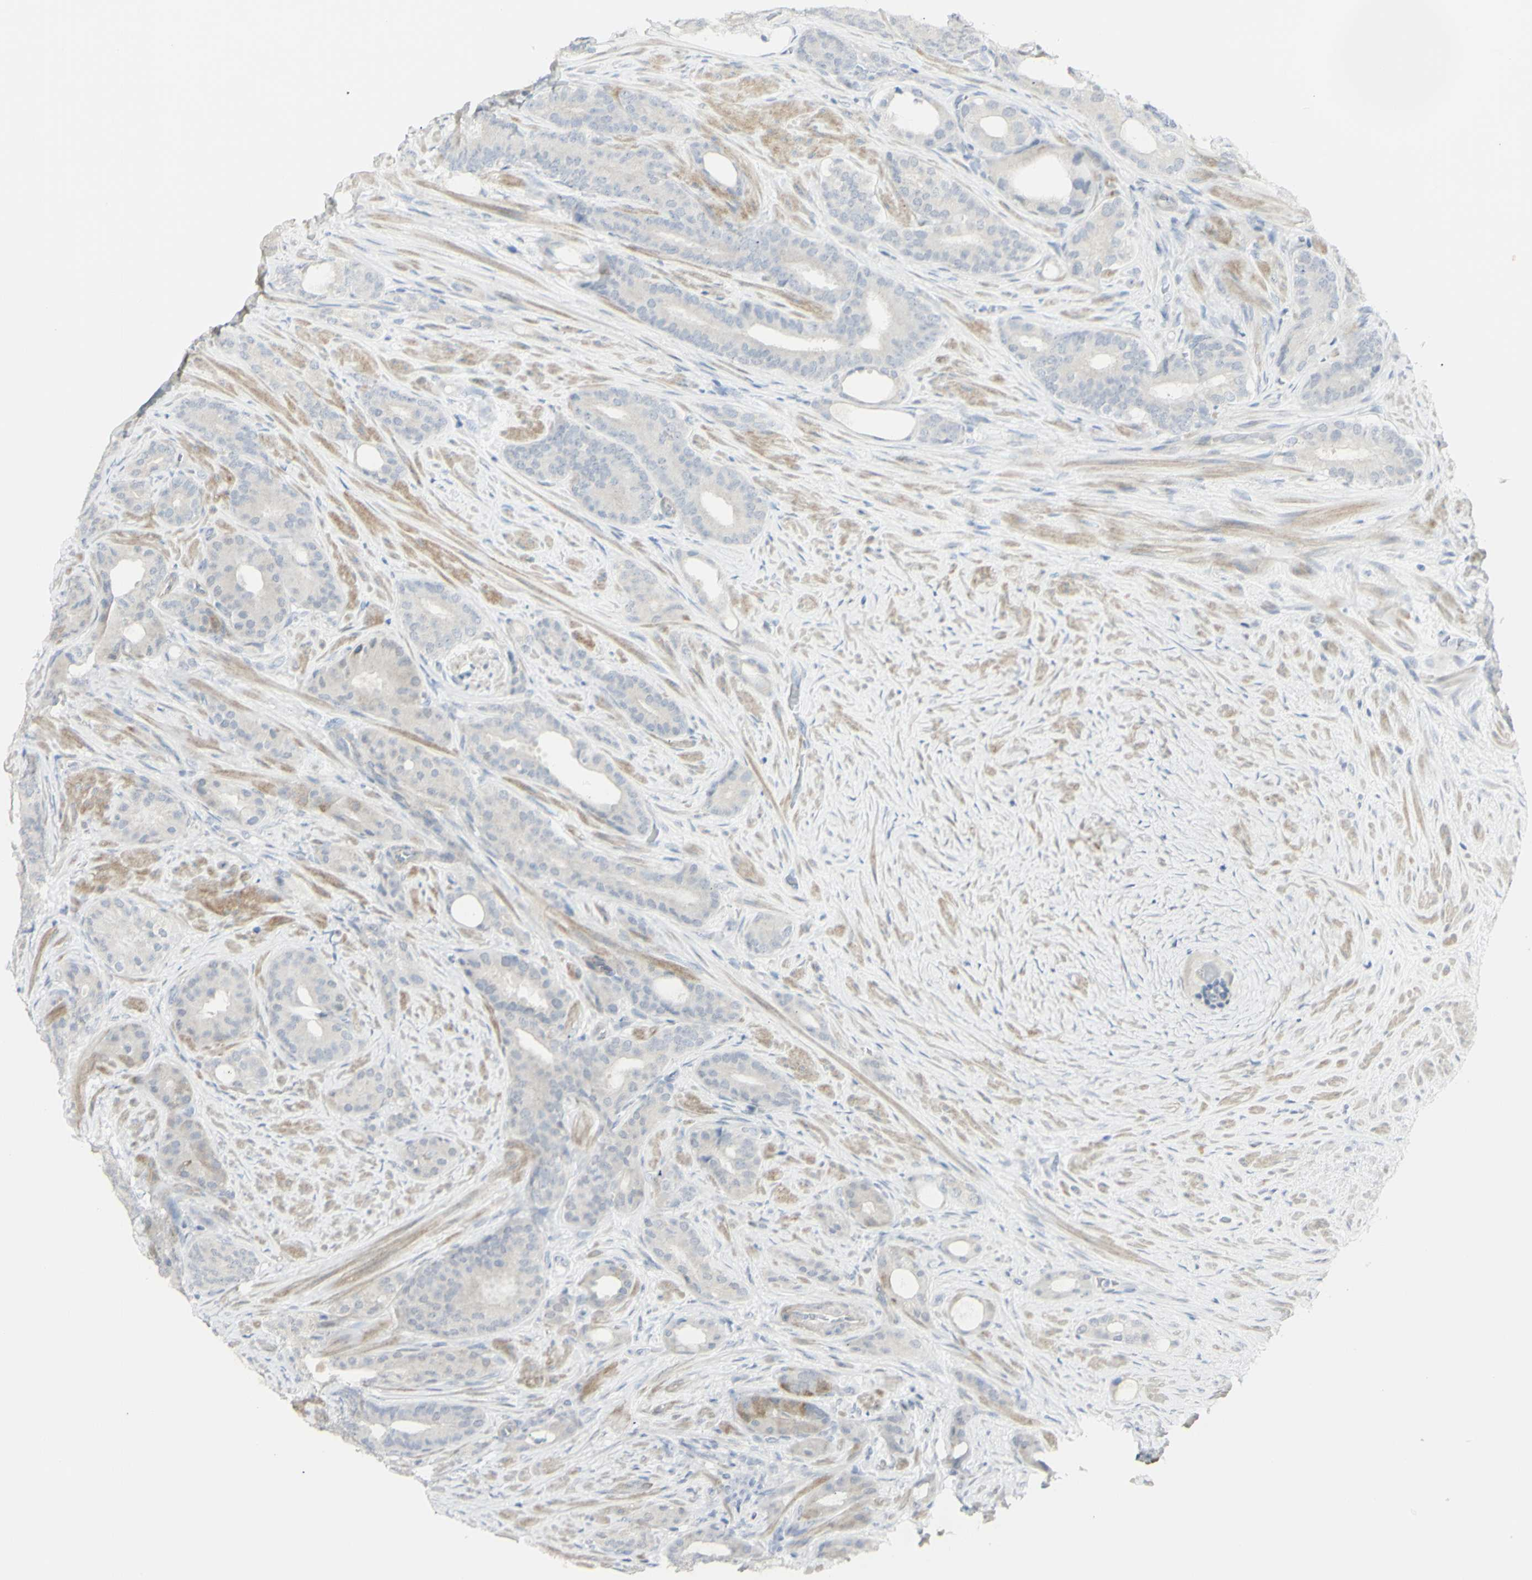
{"staining": {"intensity": "negative", "quantity": "none", "location": "none"}, "tissue": "prostate cancer", "cell_type": "Tumor cells", "image_type": "cancer", "snomed": [{"axis": "morphology", "description": "Adenocarcinoma, Low grade"}, {"axis": "topography", "description": "Prostate"}], "caption": "The immunohistochemistry (IHC) image has no significant expression in tumor cells of prostate cancer (adenocarcinoma (low-grade)) tissue.", "gene": "NDST4", "patient": {"sex": "male", "age": 63}}